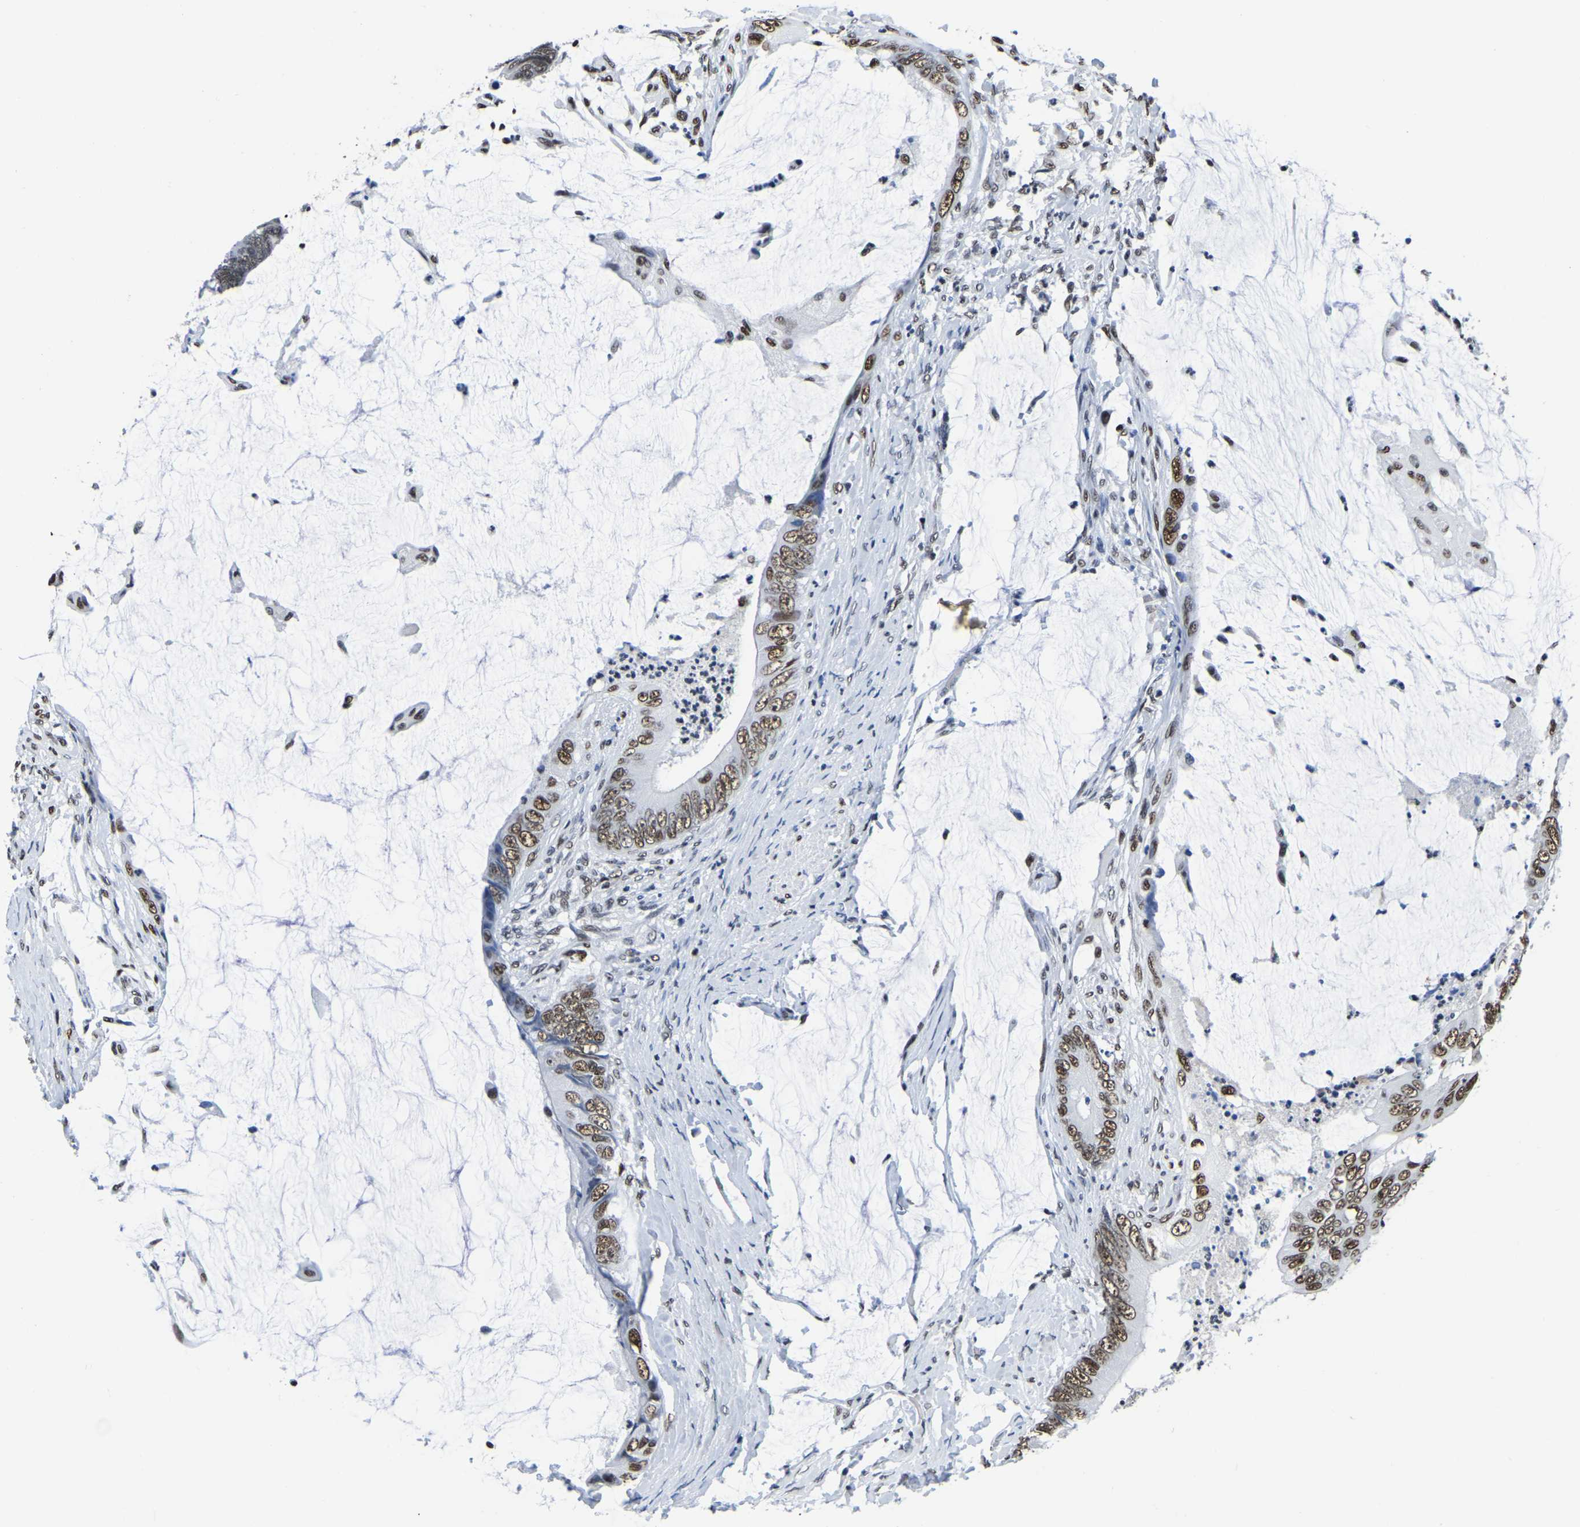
{"staining": {"intensity": "moderate", "quantity": ">75%", "location": "nuclear"}, "tissue": "colorectal cancer", "cell_type": "Tumor cells", "image_type": "cancer", "snomed": [{"axis": "morphology", "description": "Adenocarcinoma, NOS"}, {"axis": "topography", "description": "Rectum"}], "caption": "A medium amount of moderate nuclear positivity is identified in about >75% of tumor cells in colorectal cancer tissue.", "gene": "UBA1", "patient": {"sex": "female", "age": 77}}